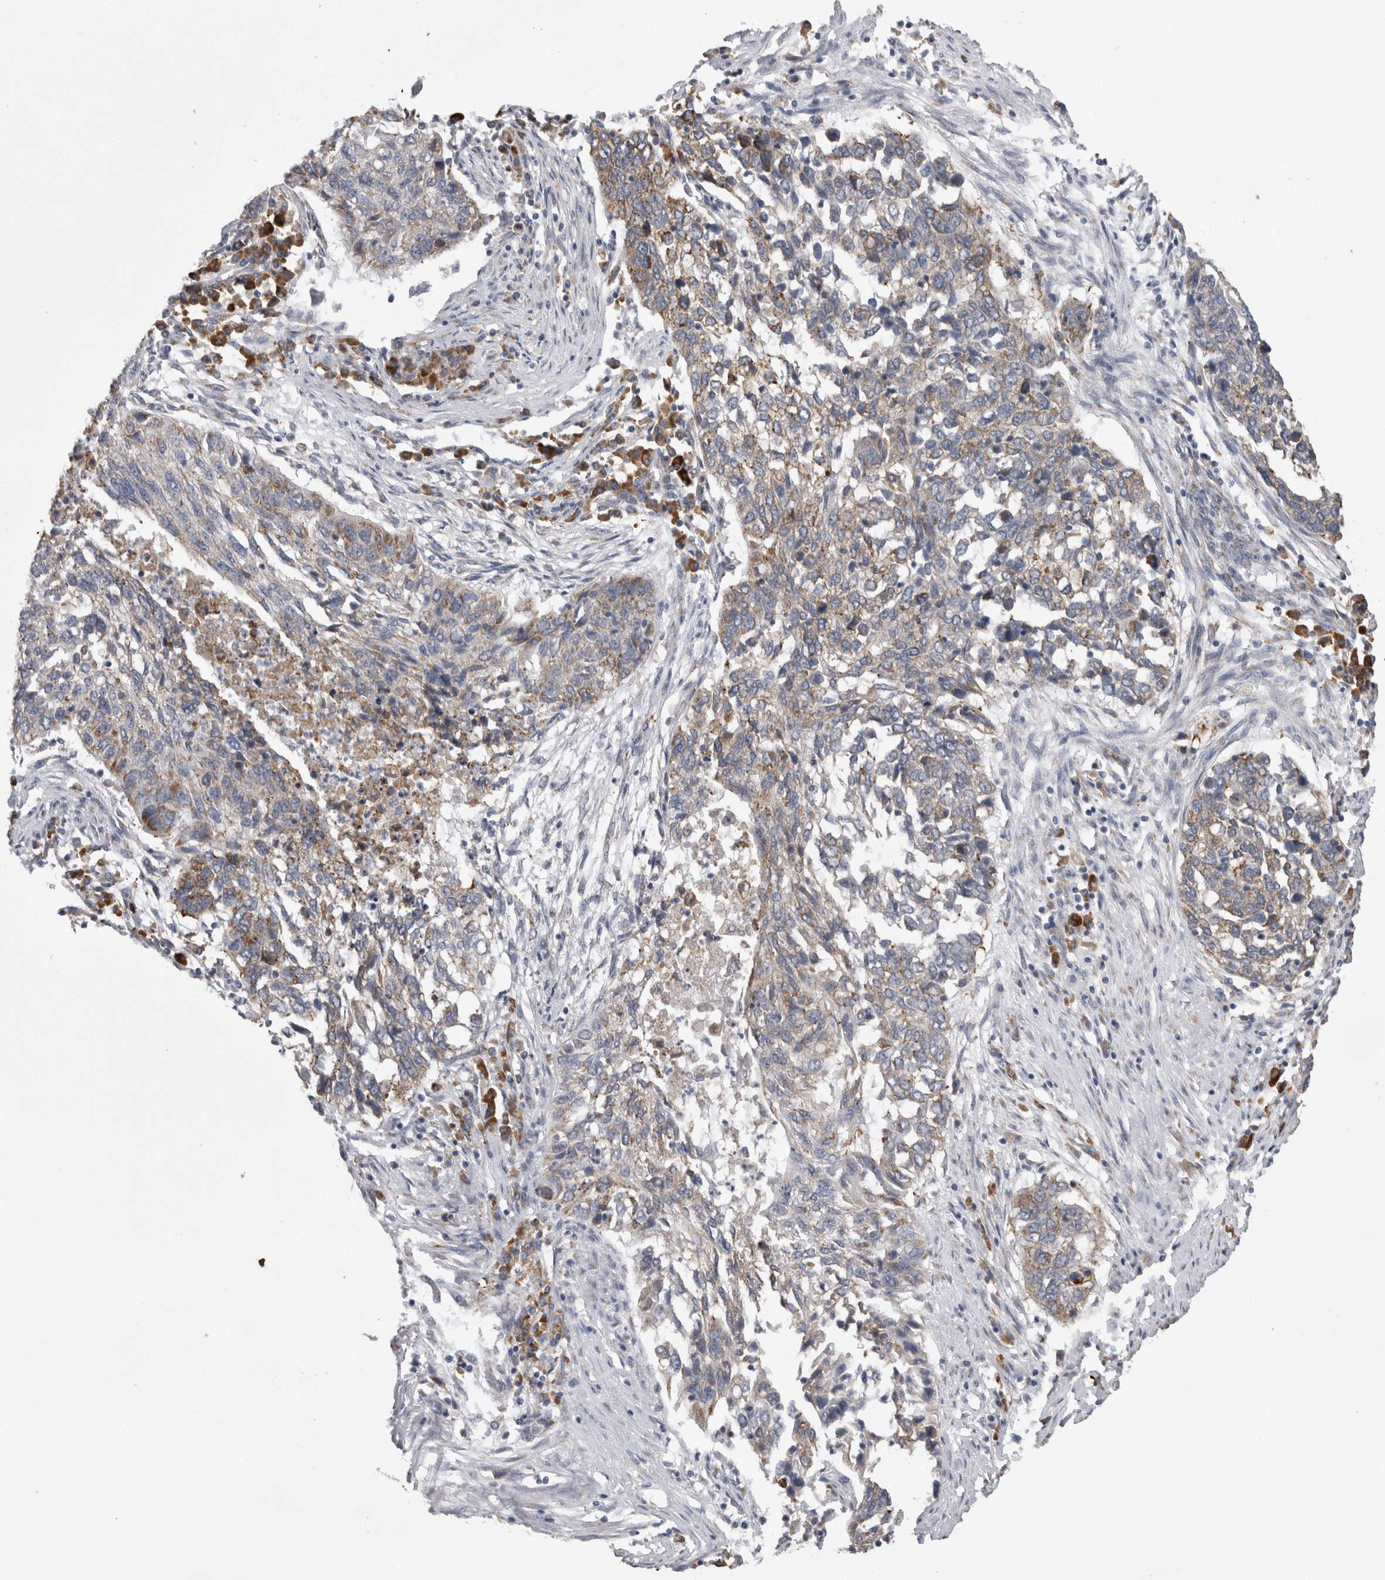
{"staining": {"intensity": "weak", "quantity": ">75%", "location": "cytoplasmic/membranous"}, "tissue": "lung cancer", "cell_type": "Tumor cells", "image_type": "cancer", "snomed": [{"axis": "morphology", "description": "Squamous cell carcinoma, NOS"}, {"axis": "topography", "description": "Lung"}], "caption": "Protein expression analysis of human lung cancer reveals weak cytoplasmic/membranous staining in approximately >75% of tumor cells.", "gene": "ZNF341", "patient": {"sex": "female", "age": 63}}